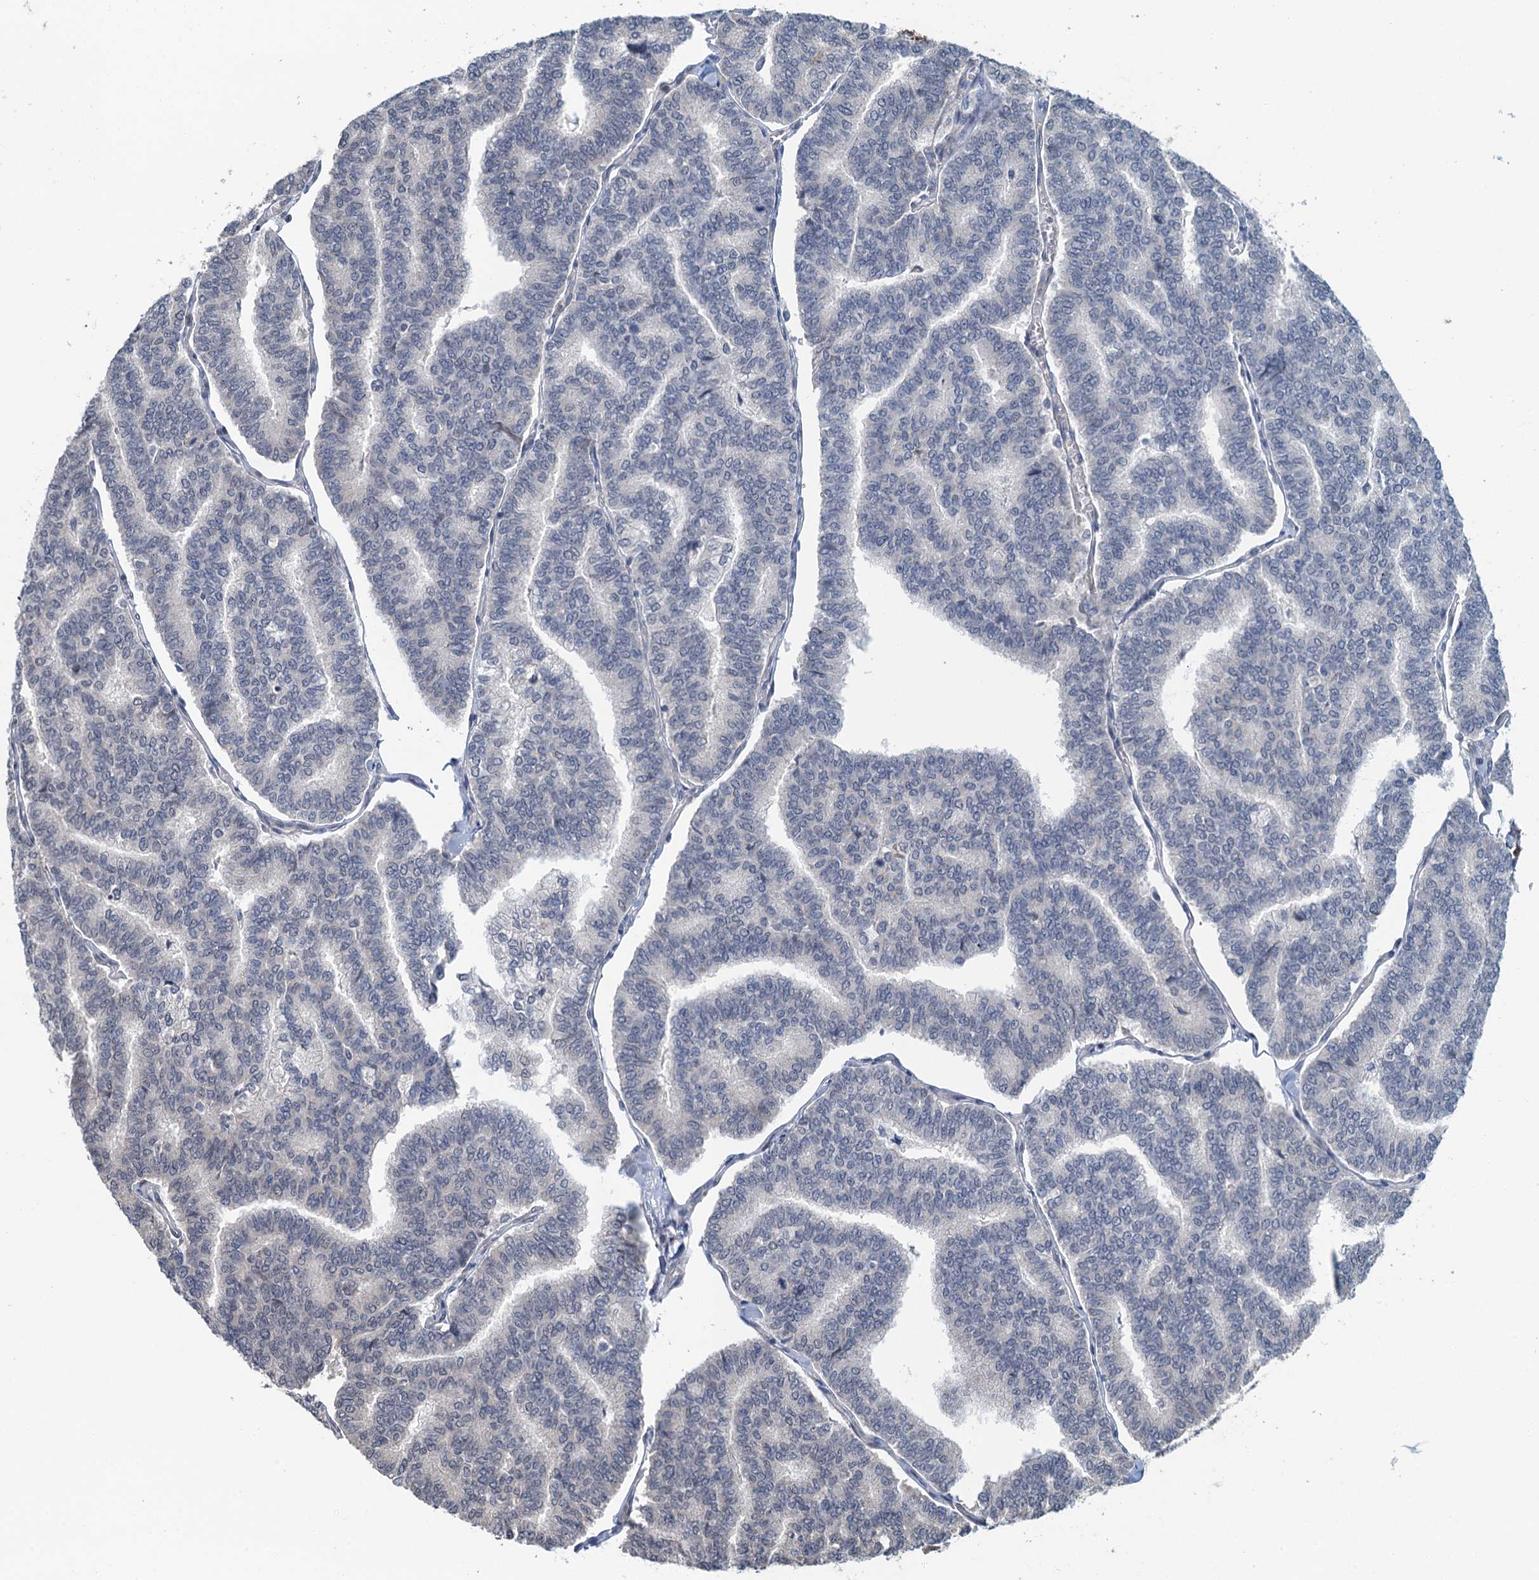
{"staining": {"intensity": "negative", "quantity": "none", "location": "none"}, "tissue": "thyroid cancer", "cell_type": "Tumor cells", "image_type": "cancer", "snomed": [{"axis": "morphology", "description": "Papillary adenocarcinoma, NOS"}, {"axis": "topography", "description": "Thyroid gland"}], "caption": "IHC histopathology image of thyroid cancer (papillary adenocarcinoma) stained for a protein (brown), which demonstrates no staining in tumor cells.", "gene": "WHAMM", "patient": {"sex": "female", "age": 35}}